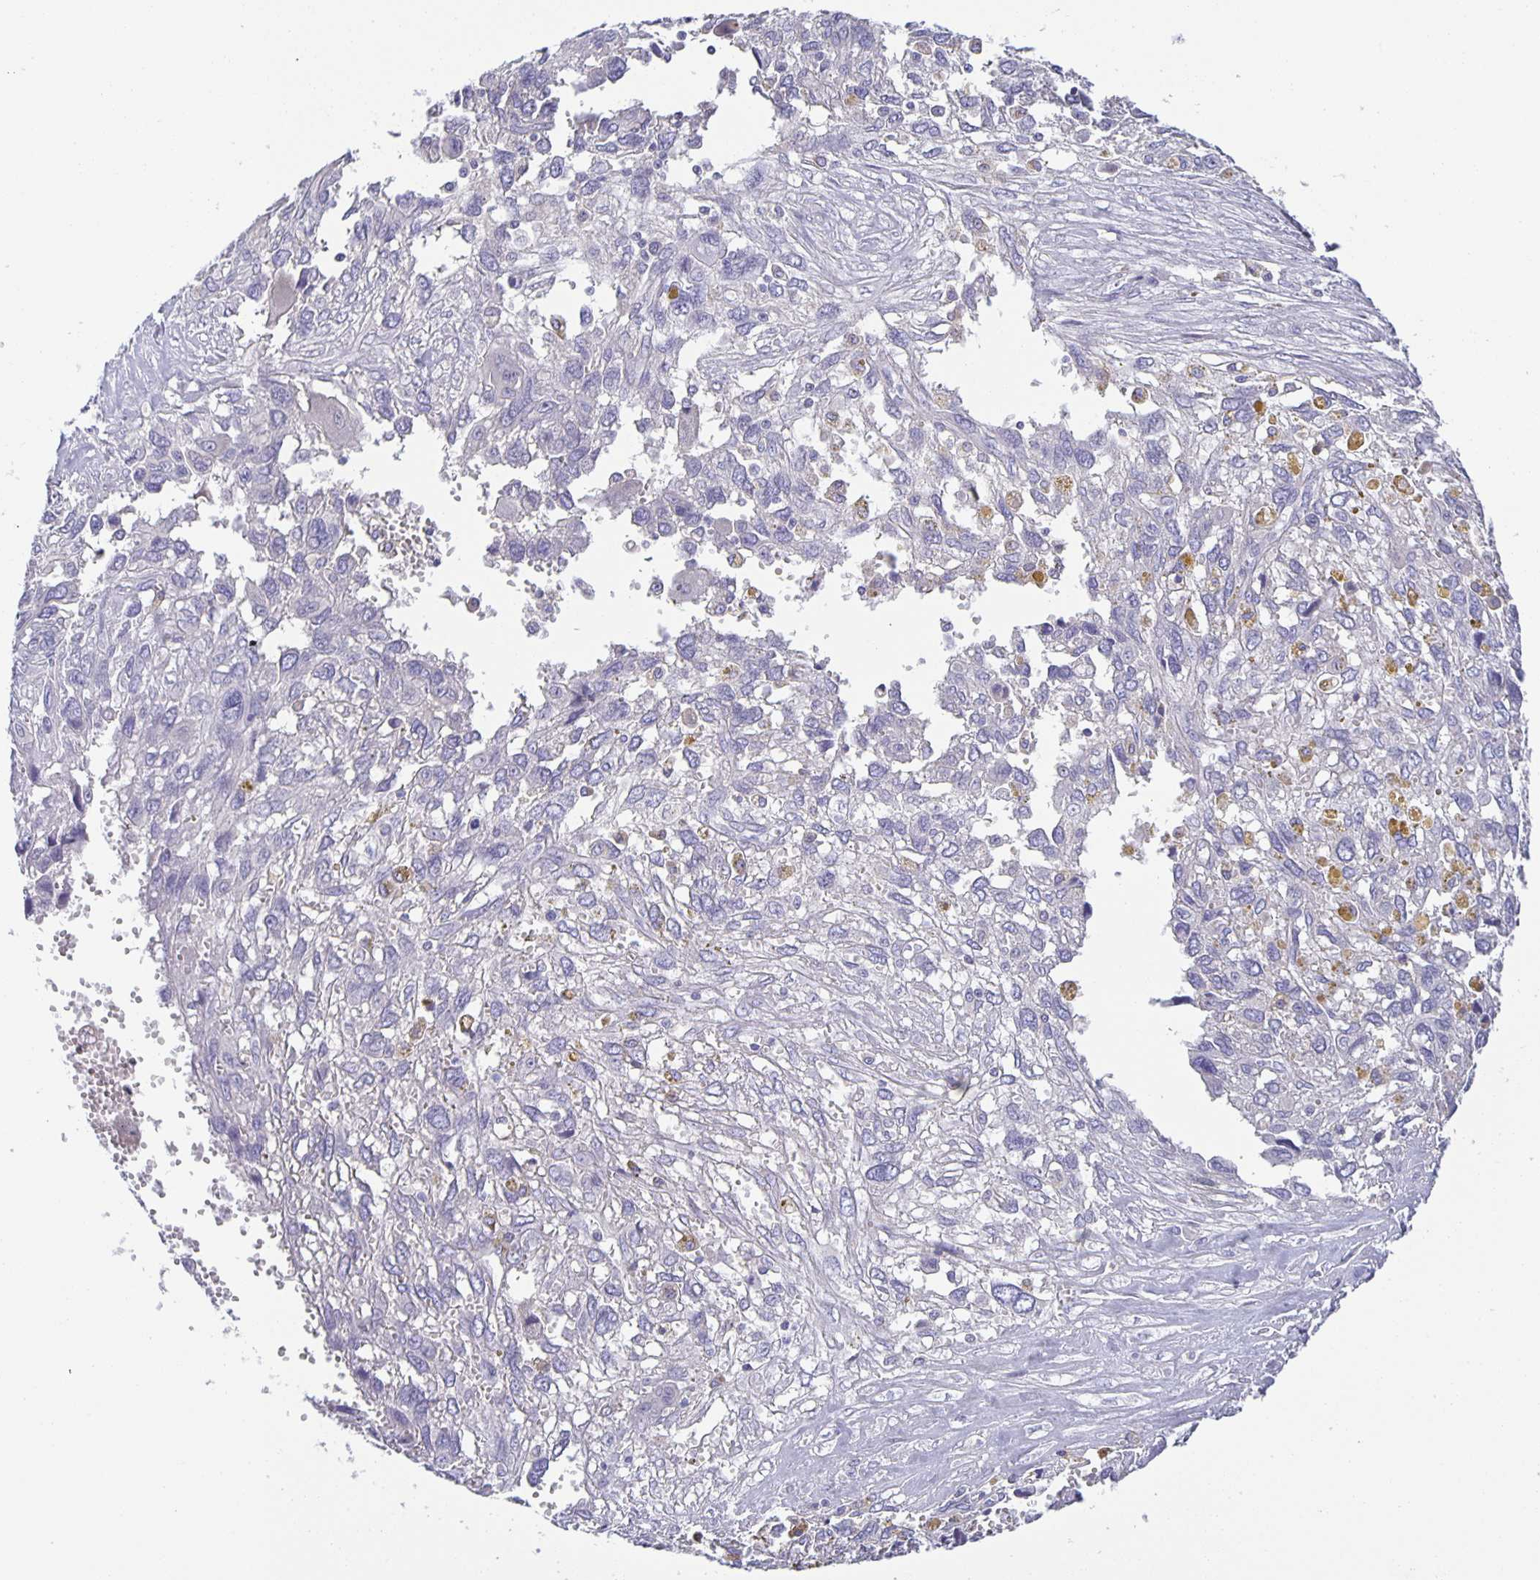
{"staining": {"intensity": "negative", "quantity": "none", "location": "none"}, "tissue": "pancreatic cancer", "cell_type": "Tumor cells", "image_type": "cancer", "snomed": [{"axis": "morphology", "description": "Adenocarcinoma, NOS"}, {"axis": "topography", "description": "Pancreas"}], "caption": "Immunohistochemistry image of human adenocarcinoma (pancreatic) stained for a protein (brown), which displays no expression in tumor cells. The staining is performed using DAB (3,3'-diaminobenzidine) brown chromogen with nuclei counter-stained in using hematoxylin.", "gene": "PTPN3", "patient": {"sex": "female", "age": 47}}